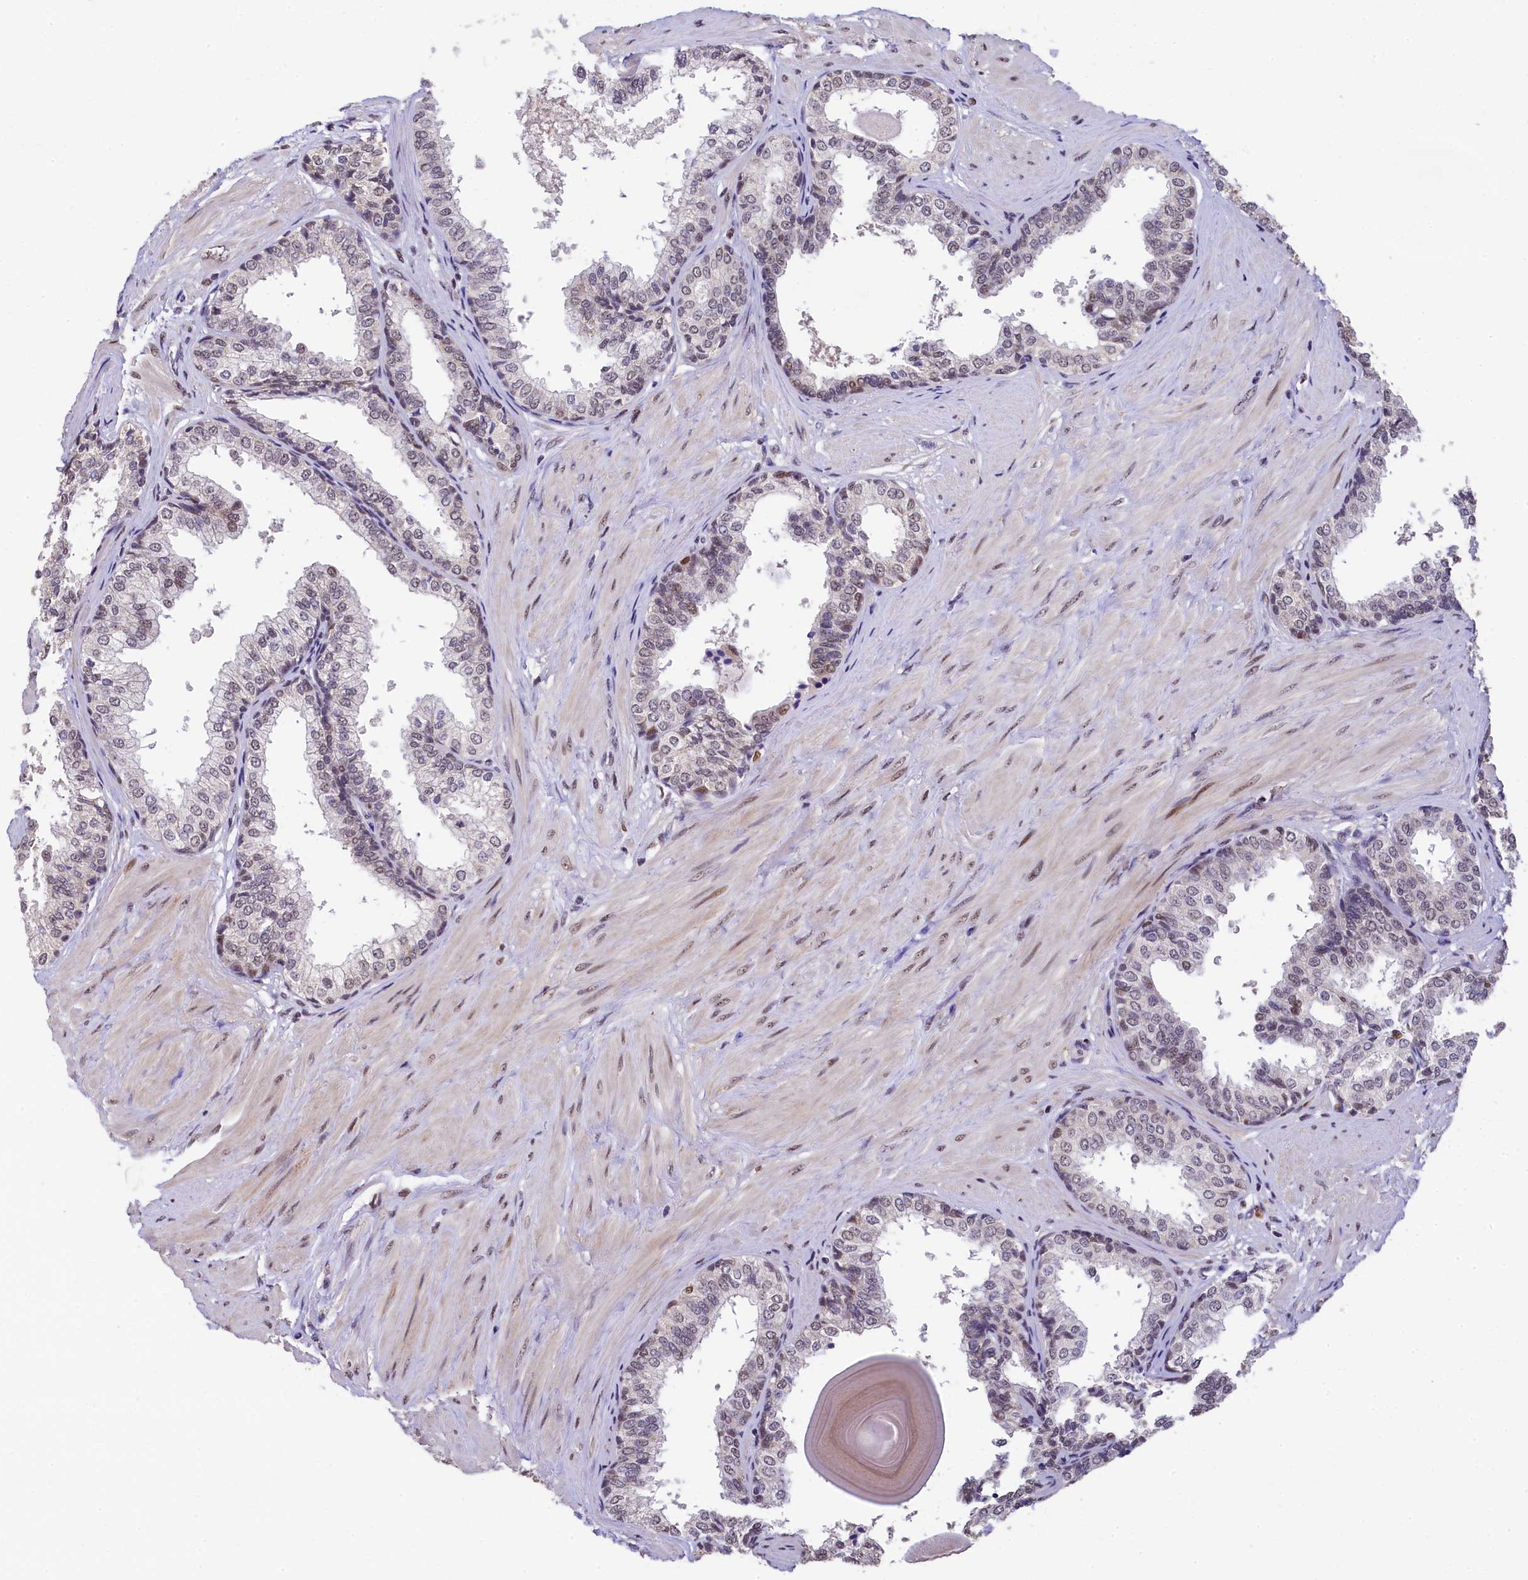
{"staining": {"intensity": "moderate", "quantity": "25%-75%", "location": "nuclear"}, "tissue": "prostate", "cell_type": "Glandular cells", "image_type": "normal", "snomed": [{"axis": "morphology", "description": "Normal tissue, NOS"}, {"axis": "topography", "description": "Prostate"}], "caption": "The immunohistochemical stain labels moderate nuclear expression in glandular cells of unremarkable prostate. (Brightfield microscopy of DAB IHC at high magnification).", "gene": "HECTD4", "patient": {"sex": "male", "age": 48}}